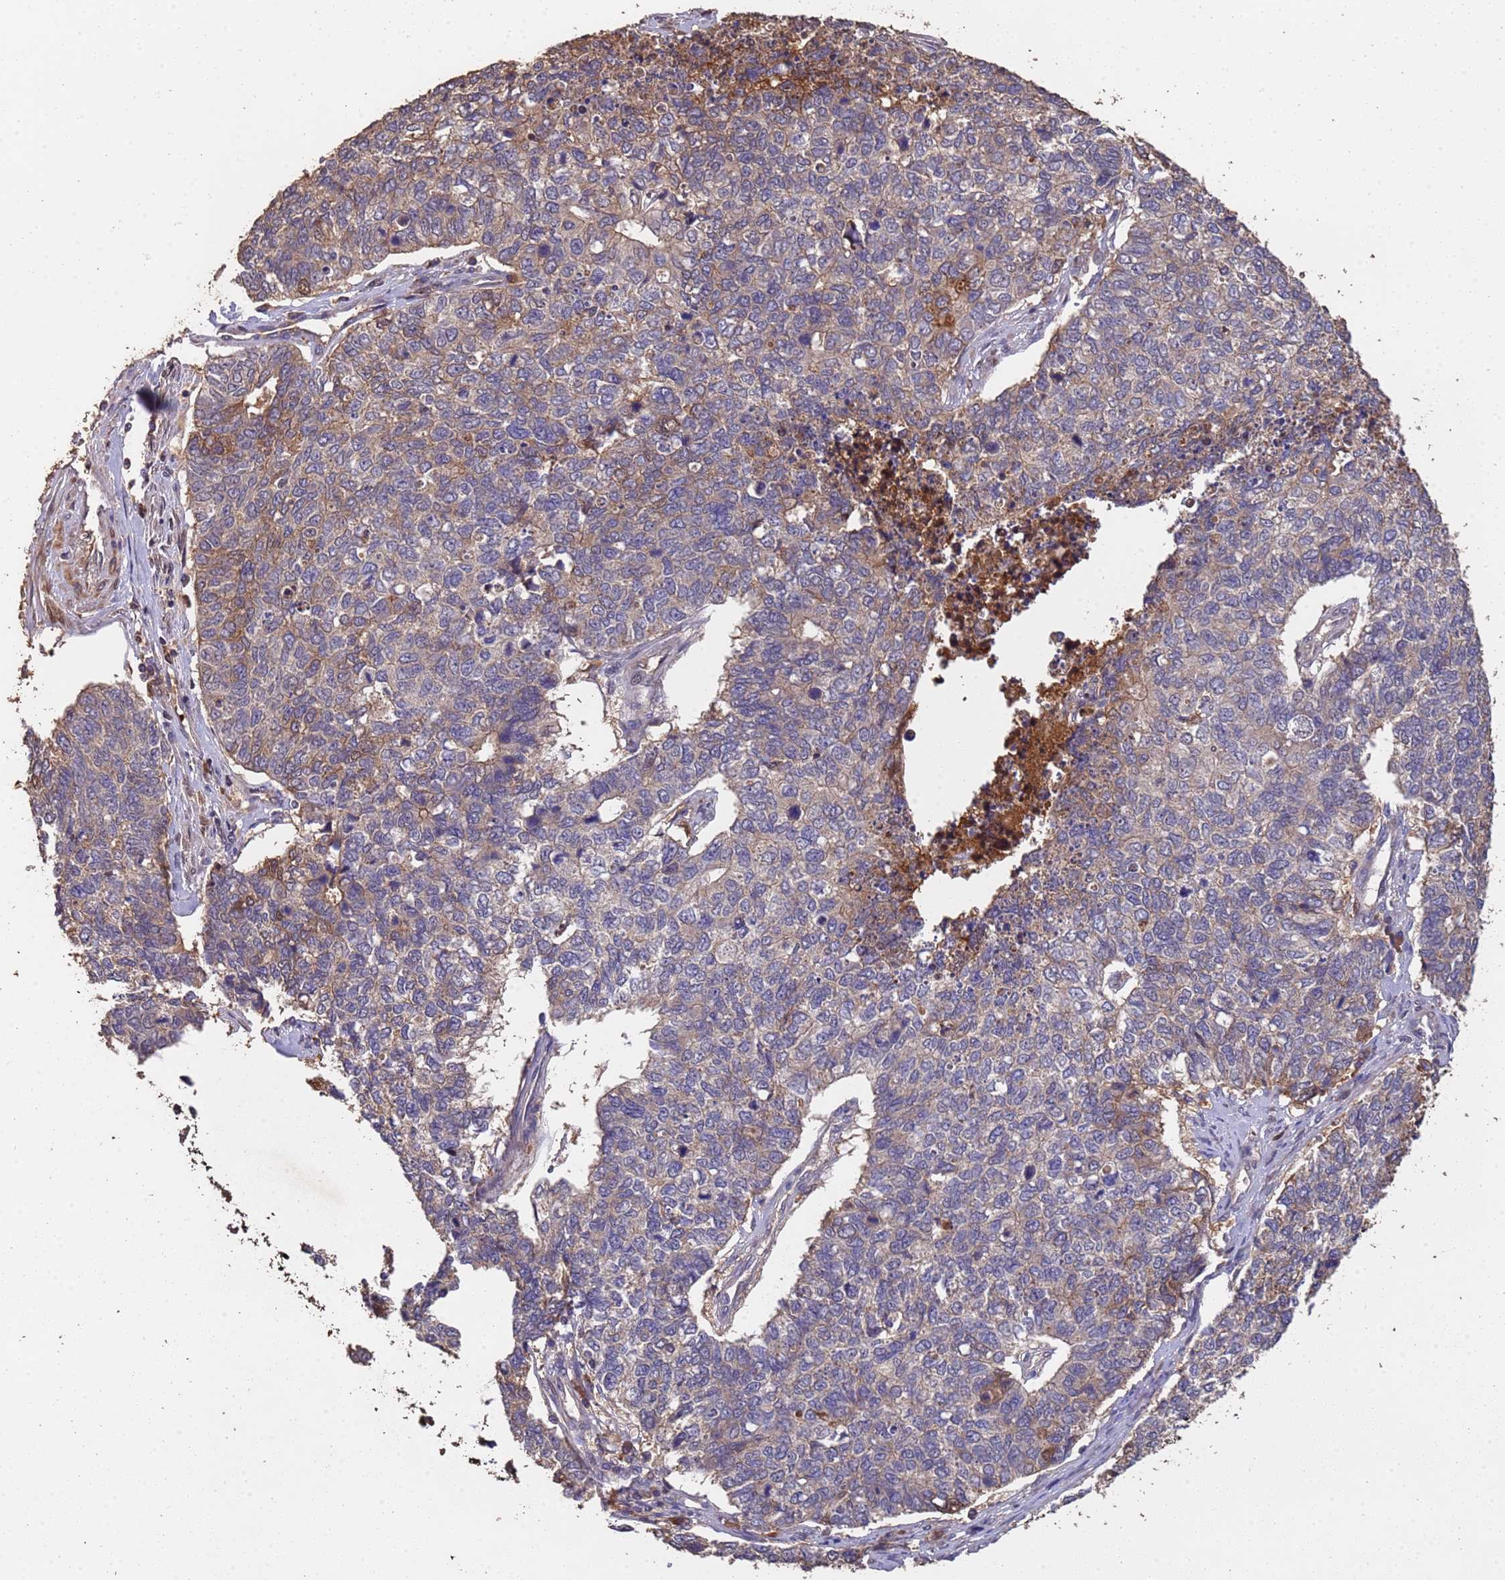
{"staining": {"intensity": "weak", "quantity": "25%-75%", "location": "cytoplasmic/membranous"}, "tissue": "cervical cancer", "cell_type": "Tumor cells", "image_type": "cancer", "snomed": [{"axis": "morphology", "description": "Squamous cell carcinoma, NOS"}, {"axis": "topography", "description": "Cervix"}], "caption": "A low amount of weak cytoplasmic/membranous expression is identified in approximately 25%-75% of tumor cells in cervical cancer (squamous cell carcinoma) tissue.", "gene": "CCDC184", "patient": {"sex": "female", "age": 63}}